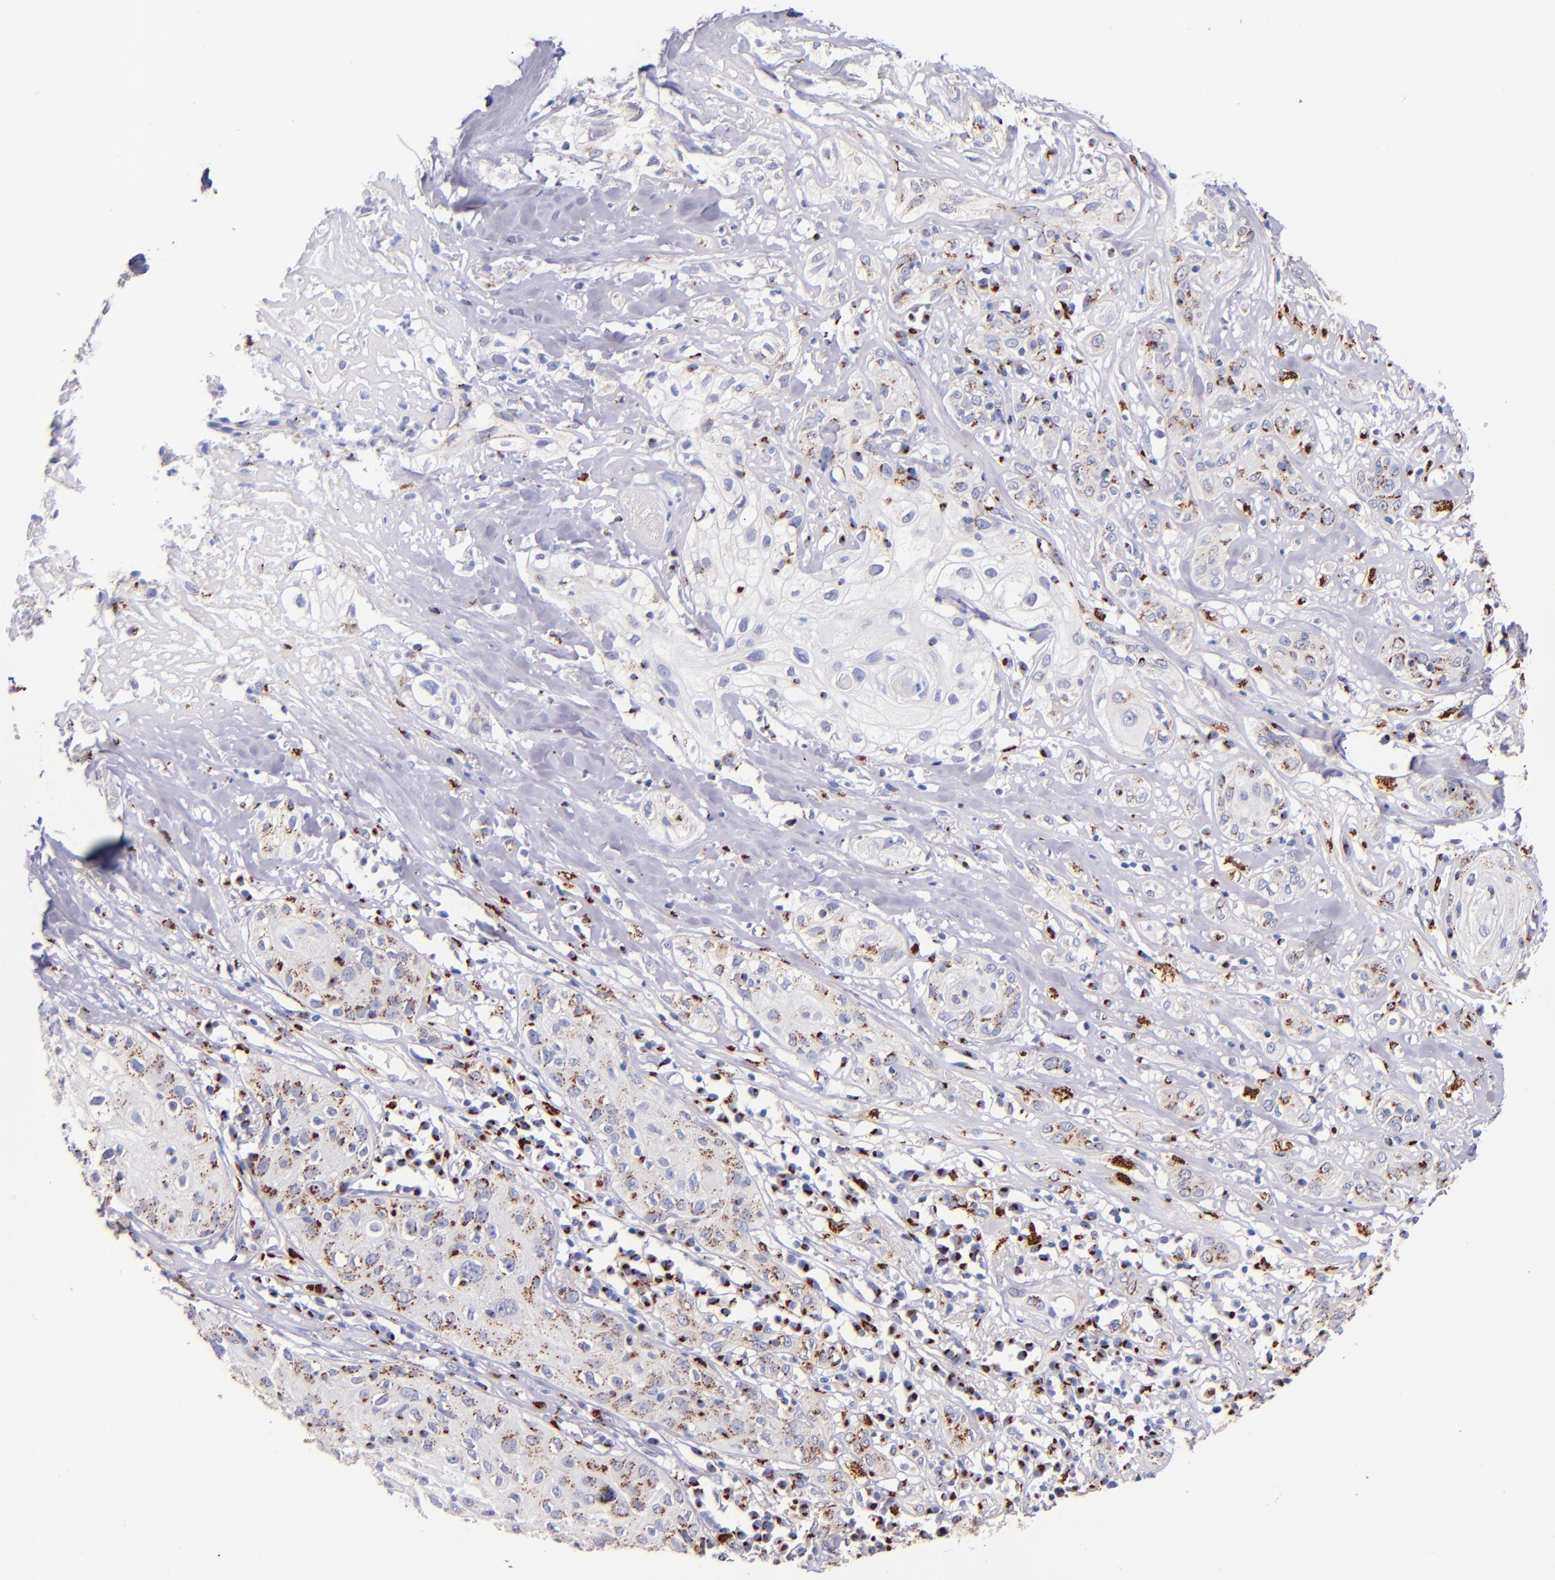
{"staining": {"intensity": "weak", "quantity": ">75%", "location": "cytoplasmic/membranous"}, "tissue": "skin cancer", "cell_type": "Tumor cells", "image_type": "cancer", "snomed": [{"axis": "morphology", "description": "Squamous cell carcinoma, NOS"}, {"axis": "topography", "description": "Skin"}], "caption": "Protein expression by immunohistochemistry reveals weak cytoplasmic/membranous positivity in approximately >75% of tumor cells in squamous cell carcinoma (skin). The protein is shown in brown color, while the nuclei are stained blue.", "gene": "GOLIM4", "patient": {"sex": "male", "age": 65}}